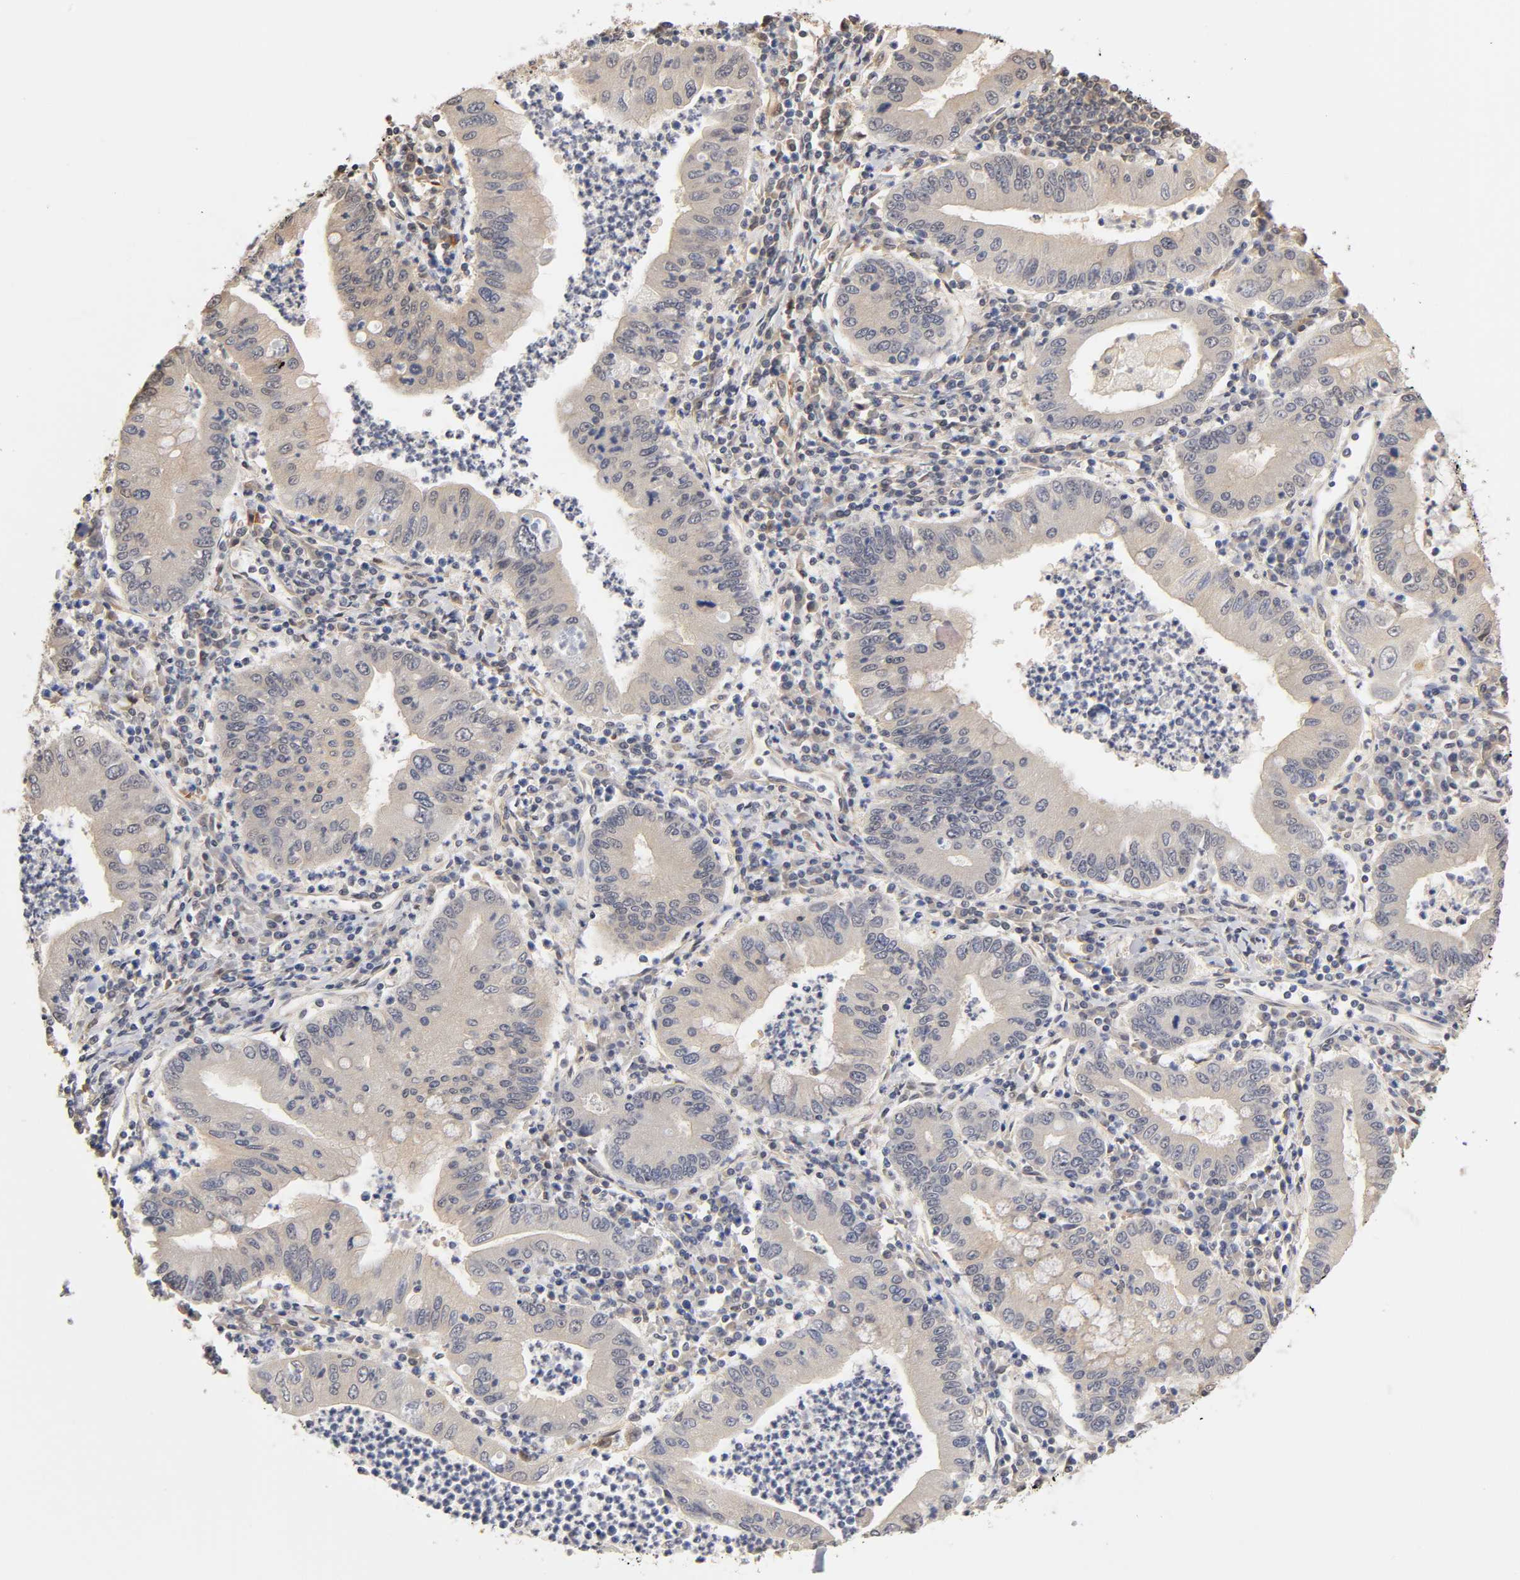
{"staining": {"intensity": "negative", "quantity": "none", "location": "none"}, "tissue": "stomach cancer", "cell_type": "Tumor cells", "image_type": "cancer", "snomed": [{"axis": "morphology", "description": "Normal tissue, NOS"}, {"axis": "morphology", "description": "Adenocarcinoma, NOS"}, {"axis": "topography", "description": "Esophagus"}, {"axis": "topography", "description": "Stomach, upper"}, {"axis": "topography", "description": "Peripheral nerve tissue"}], "caption": "This histopathology image is of stomach cancer (adenocarcinoma) stained with IHC to label a protein in brown with the nuclei are counter-stained blue. There is no staining in tumor cells.", "gene": "PDE5A", "patient": {"sex": "male", "age": 62}}